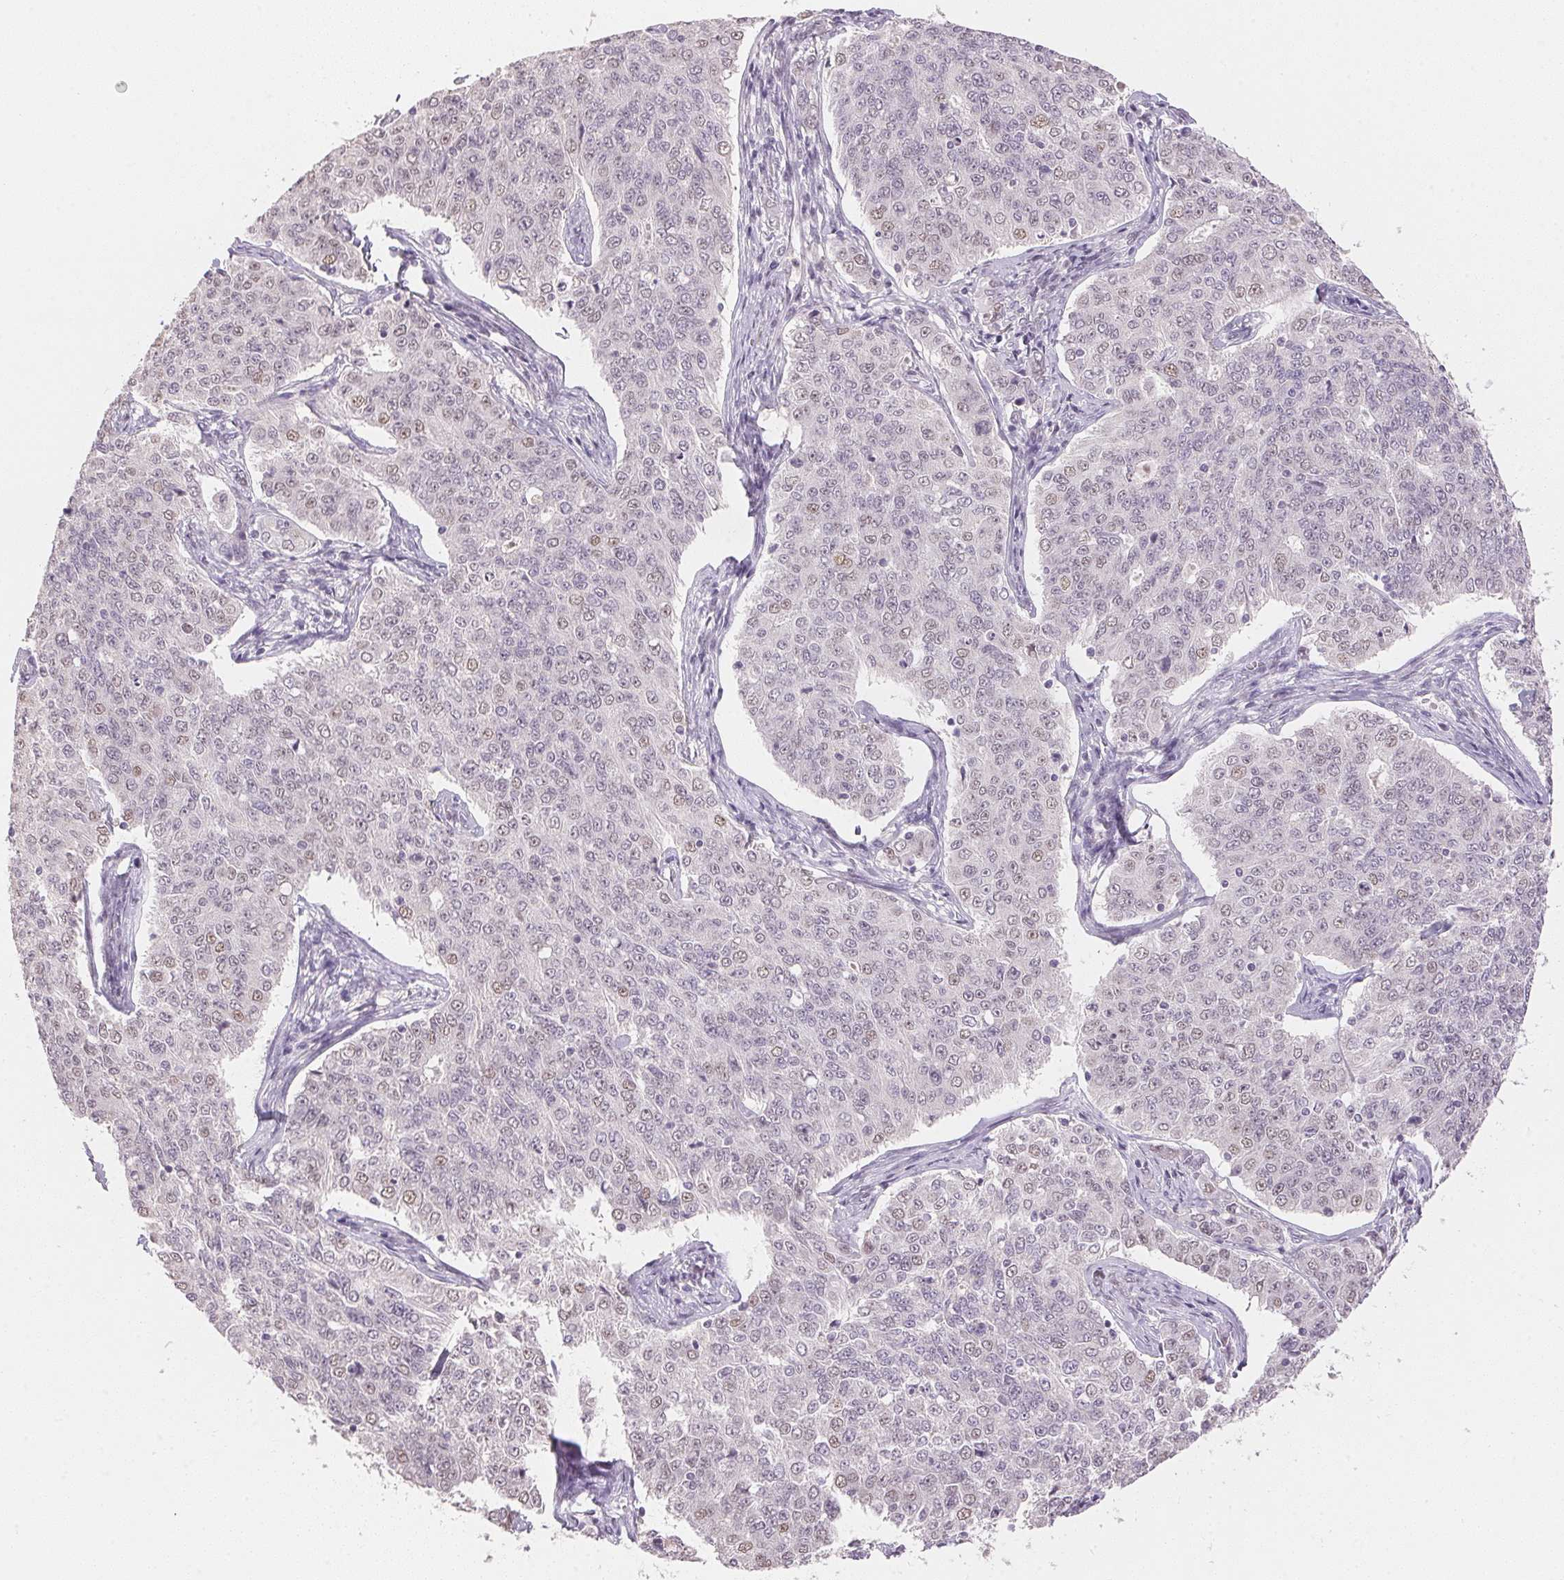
{"staining": {"intensity": "negative", "quantity": "none", "location": "none"}, "tissue": "endometrial cancer", "cell_type": "Tumor cells", "image_type": "cancer", "snomed": [{"axis": "morphology", "description": "Adenocarcinoma, NOS"}, {"axis": "topography", "description": "Endometrium"}], "caption": "Histopathology image shows no protein staining in tumor cells of adenocarcinoma (endometrial) tissue.", "gene": "POLR3G", "patient": {"sex": "female", "age": 43}}